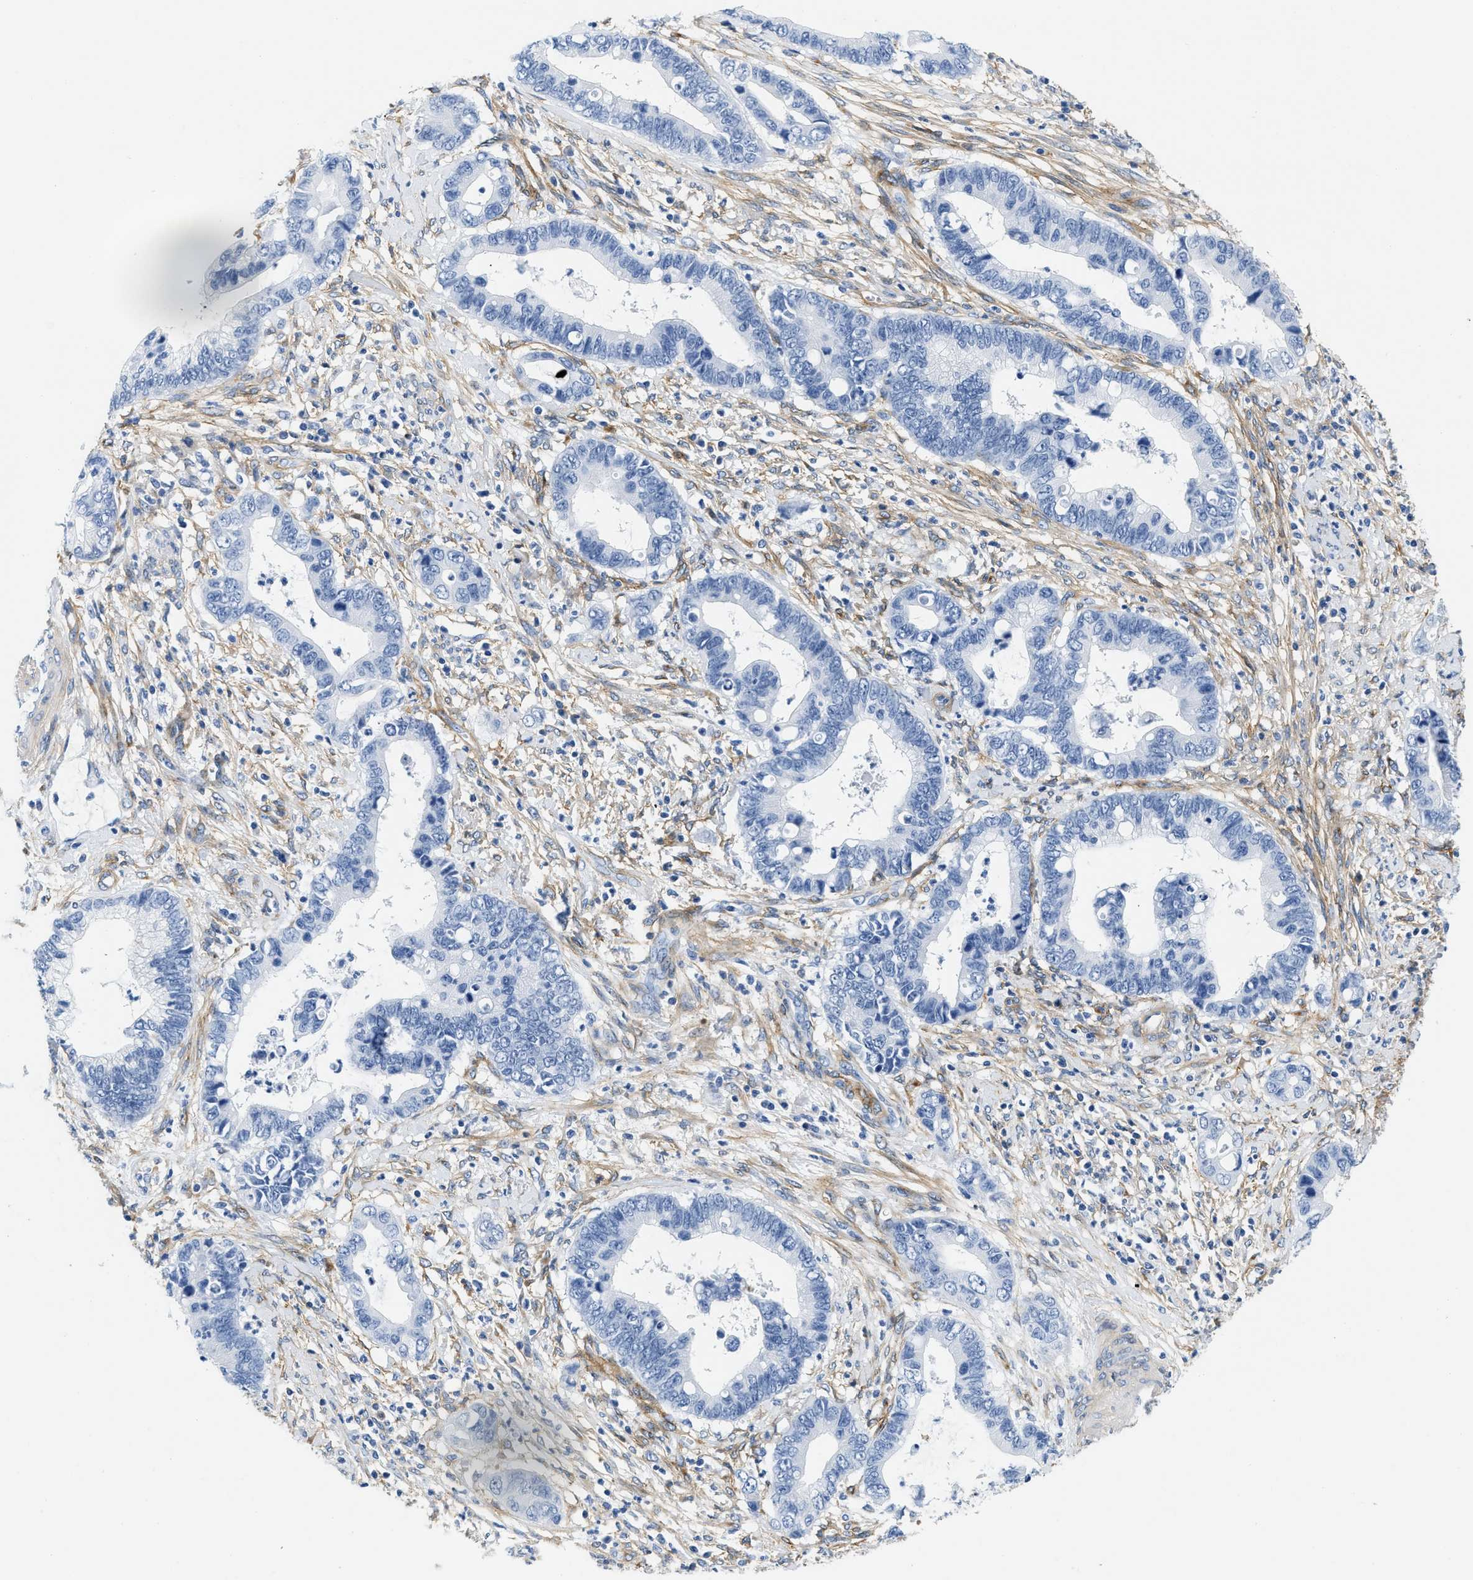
{"staining": {"intensity": "negative", "quantity": "none", "location": "none"}, "tissue": "cervical cancer", "cell_type": "Tumor cells", "image_type": "cancer", "snomed": [{"axis": "morphology", "description": "Adenocarcinoma, NOS"}, {"axis": "topography", "description": "Cervix"}], "caption": "This is a photomicrograph of IHC staining of cervical cancer (adenocarcinoma), which shows no positivity in tumor cells.", "gene": "PDGFRB", "patient": {"sex": "female", "age": 44}}